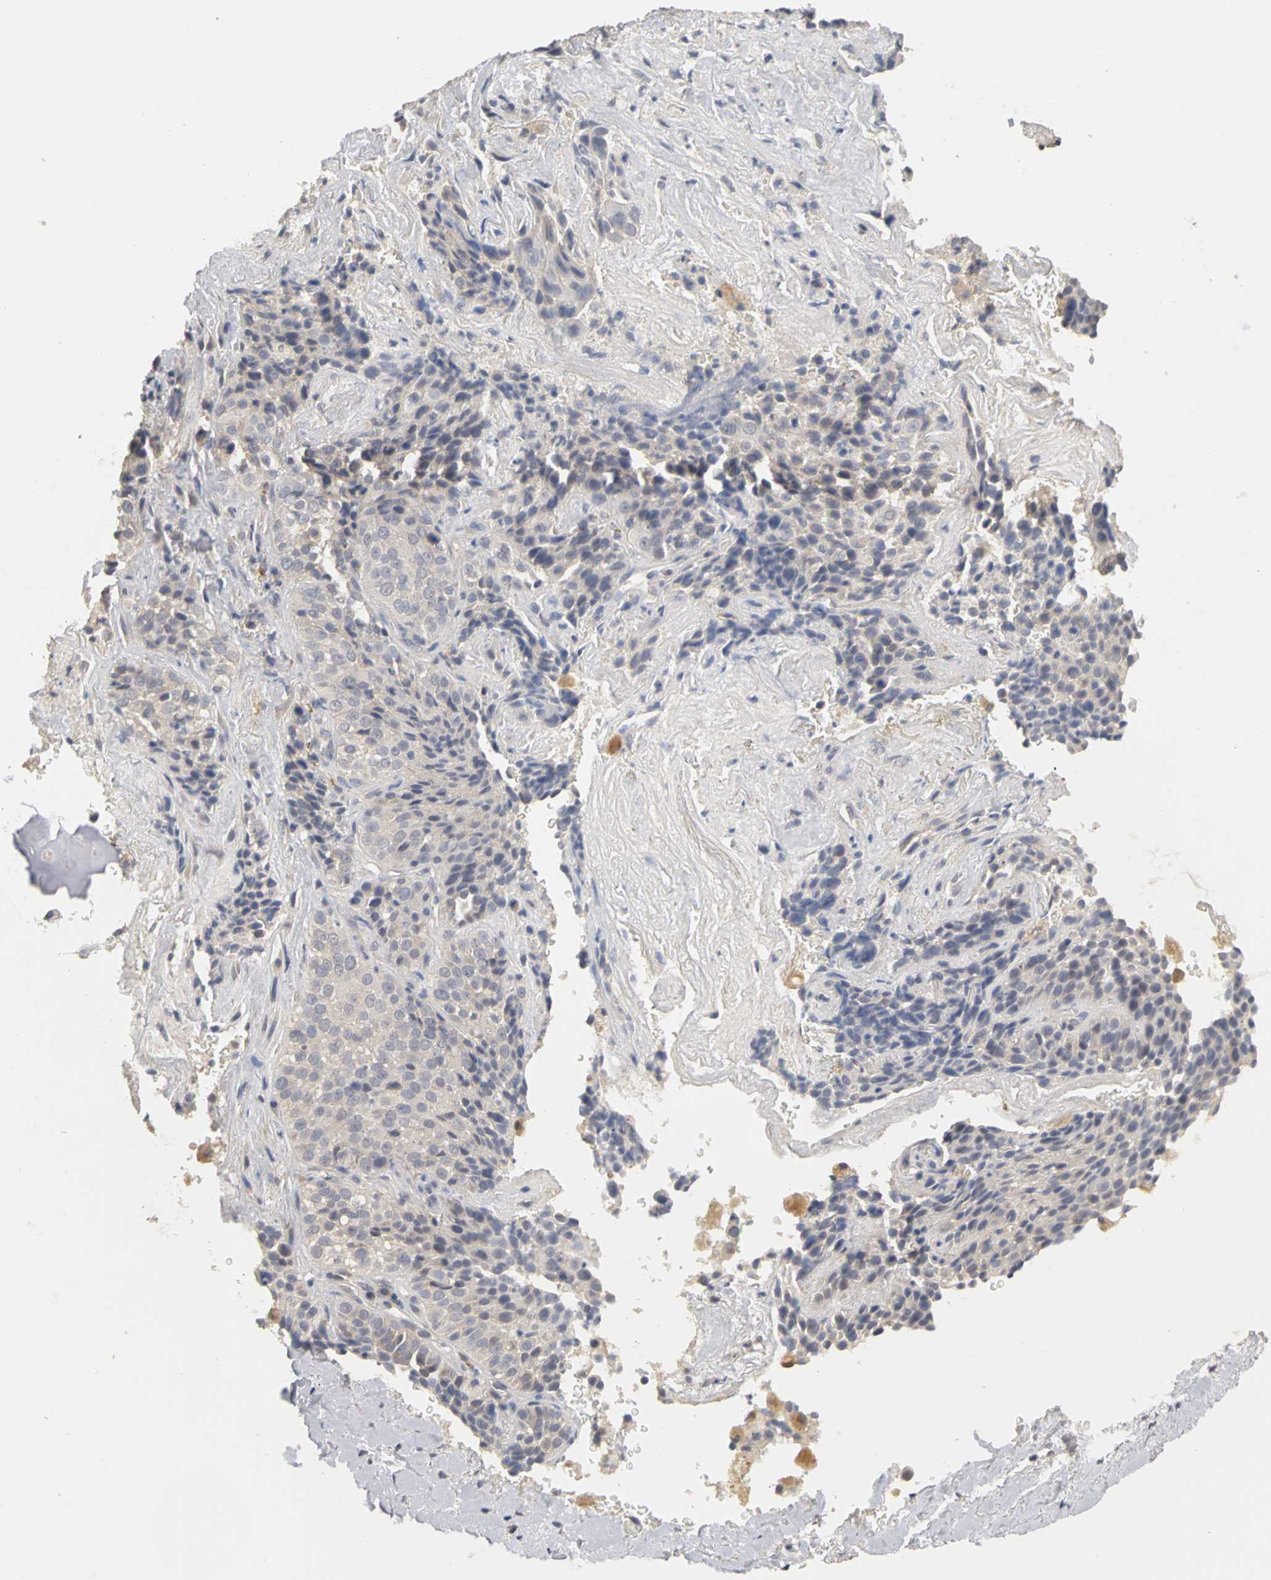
{"staining": {"intensity": "negative", "quantity": "none", "location": "none"}, "tissue": "lung cancer", "cell_type": "Tumor cells", "image_type": "cancer", "snomed": [{"axis": "morphology", "description": "Squamous cell carcinoma, NOS"}, {"axis": "topography", "description": "Lung"}], "caption": "Image shows no significant protein staining in tumor cells of lung cancer.", "gene": "PGR", "patient": {"sex": "male", "age": 54}}